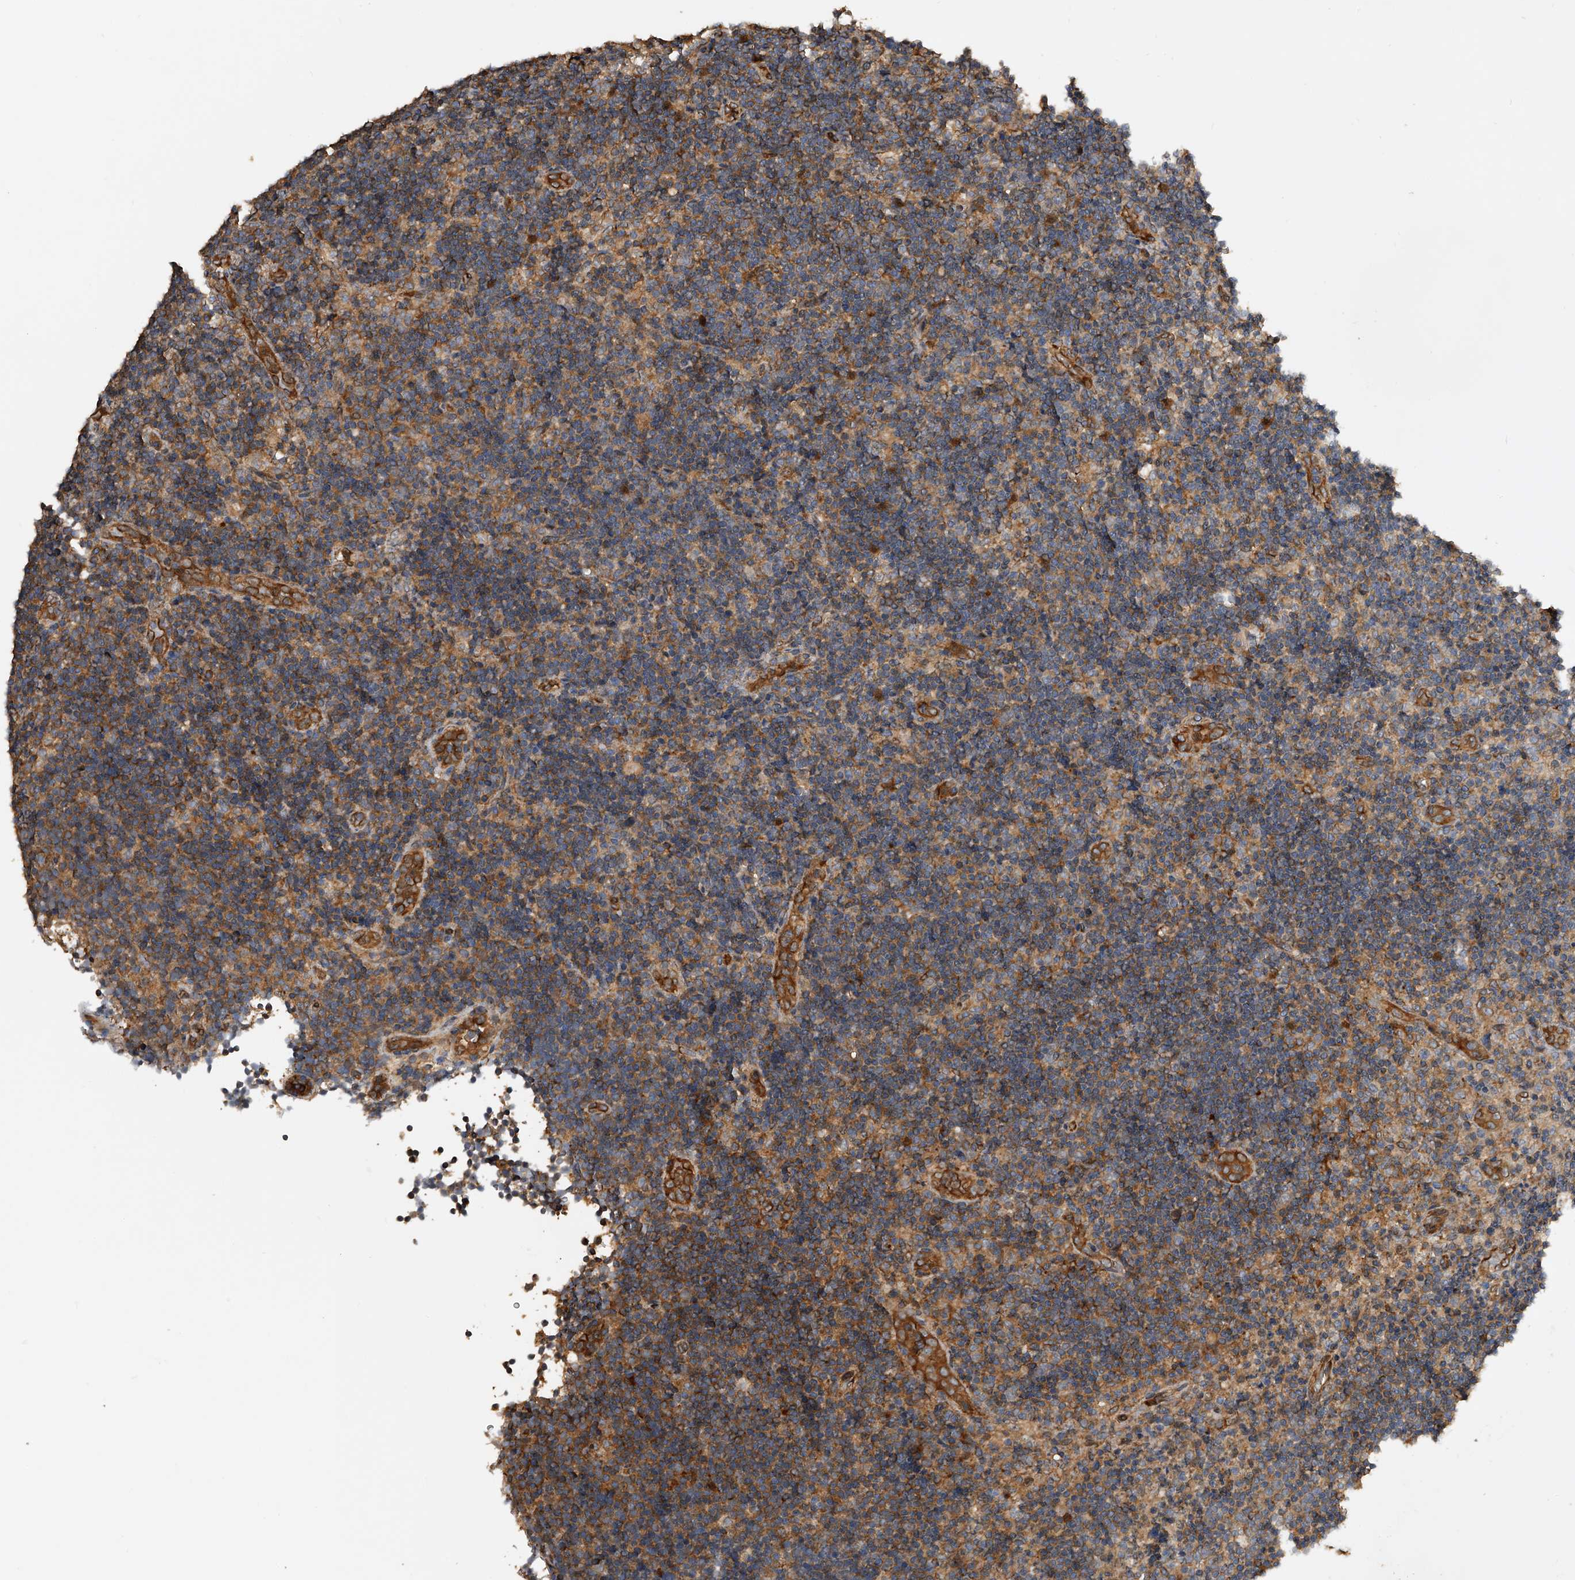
{"staining": {"intensity": "moderate", "quantity": "<25%", "location": "cytoplasmic/membranous"}, "tissue": "lymph node", "cell_type": "Germinal center cells", "image_type": "normal", "snomed": [{"axis": "morphology", "description": "Normal tissue, NOS"}, {"axis": "topography", "description": "Lymph node"}], "caption": "Immunohistochemical staining of unremarkable lymph node reveals <25% levels of moderate cytoplasmic/membranous protein positivity in about <25% of germinal center cells.", "gene": "PTPRA", "patient": {"sex": "female", "age": 22}}